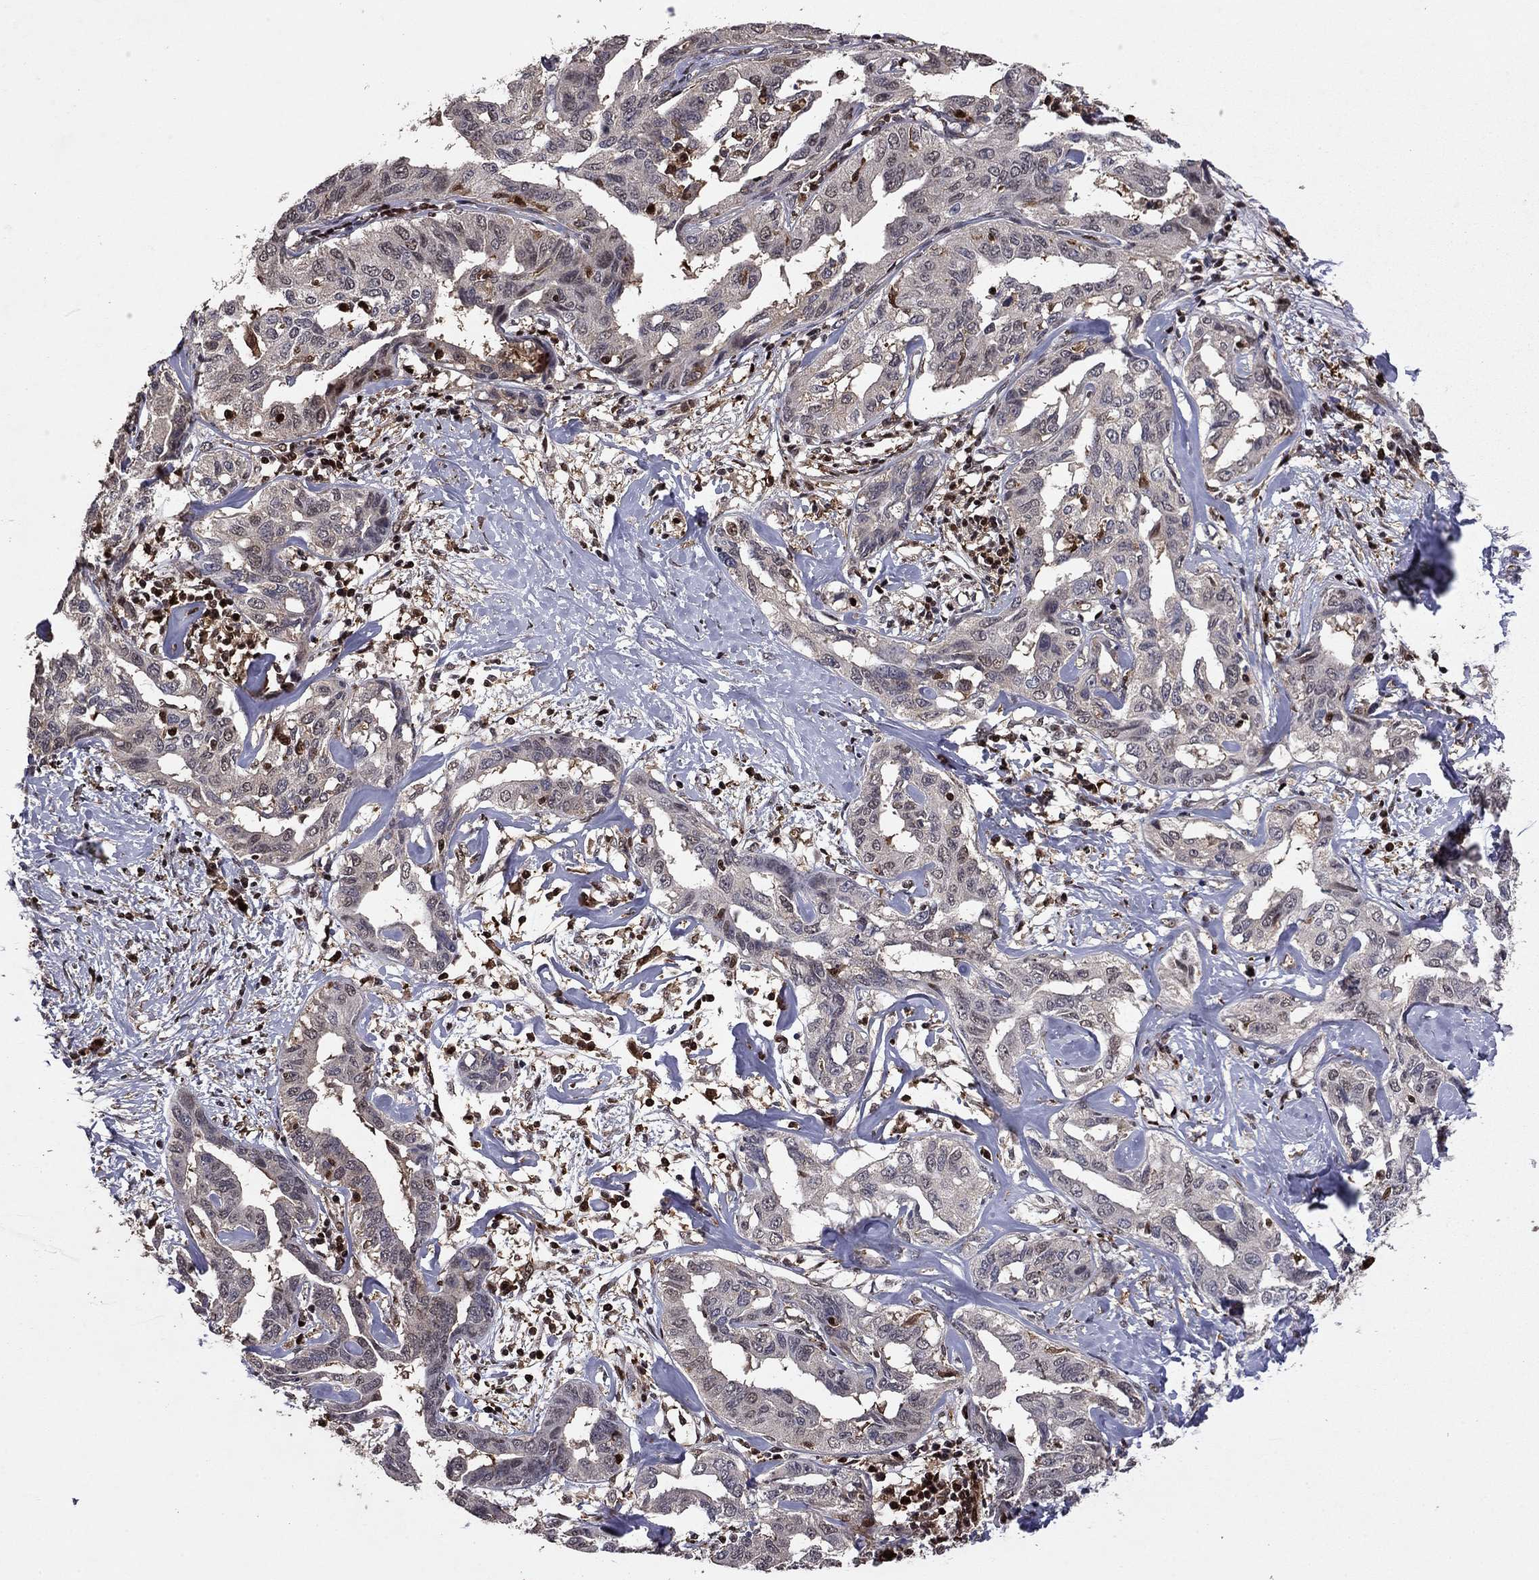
{"staining": {"intensity": "weak", "quantity": "<25%", "location": "cytoplasmic/membranous"}, "tissue": "liver cancer", "cell_type": "Tumor cells", "image_type": "cancer", "snomed": [{"axis": "morphology", "description": "Cholangiocarcinoma"}, {"axis": "topography", "description": "Liver"}], "caption": "Tumor cells show no significant expression in cholangiocarcinoma (liver). (DAB (3,3'-diaminobenzidine) IHC with hematoxylin counter stain).", "gene": "APPBP2", "patient": {"sex": "male", "age": 59}}